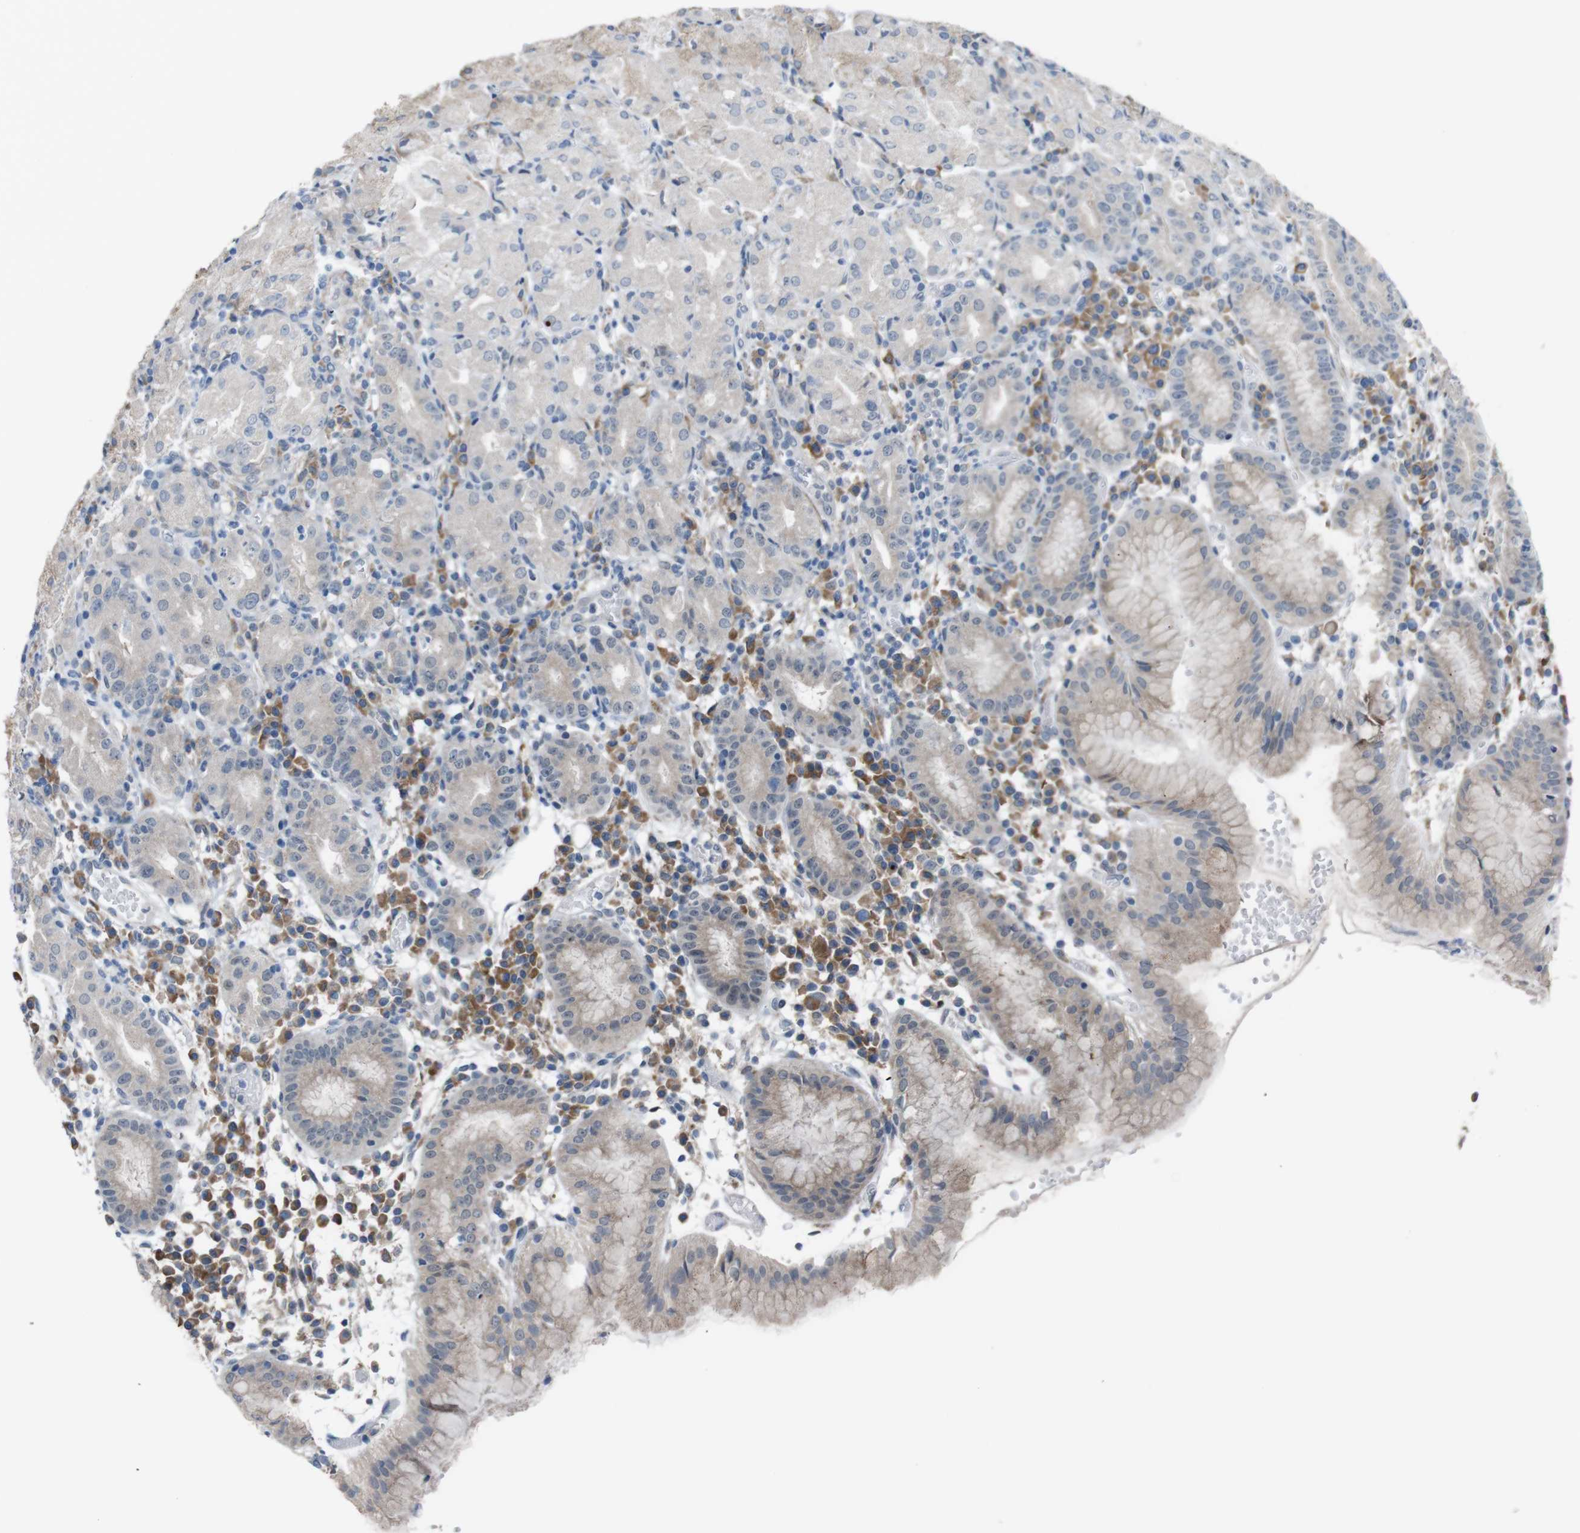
{"staining": {"intensity": "weak", "quantity": "25%-75%", "location": "cytoplasmic/membranous"}, "tissue": "stomach", "cell_type": "Glandular cells", "image_type": "normal", "snomed": [{"axis": "morphology", "description": "Normal tissue, NOS"}, {"axis": "topography", "description": "Stomach"}, {"axis": "topography", "description": "Stomach, lower"}], "caption": "An immunohistochemistry (IHC) photomicrograph of benign tissue is shown. Protein staining in brown shows weak cytoplasmic/membranous positivity in stomach within glandular cells.", "gene": "CDH22", "patient": {"sex": "female", "age": 75}}